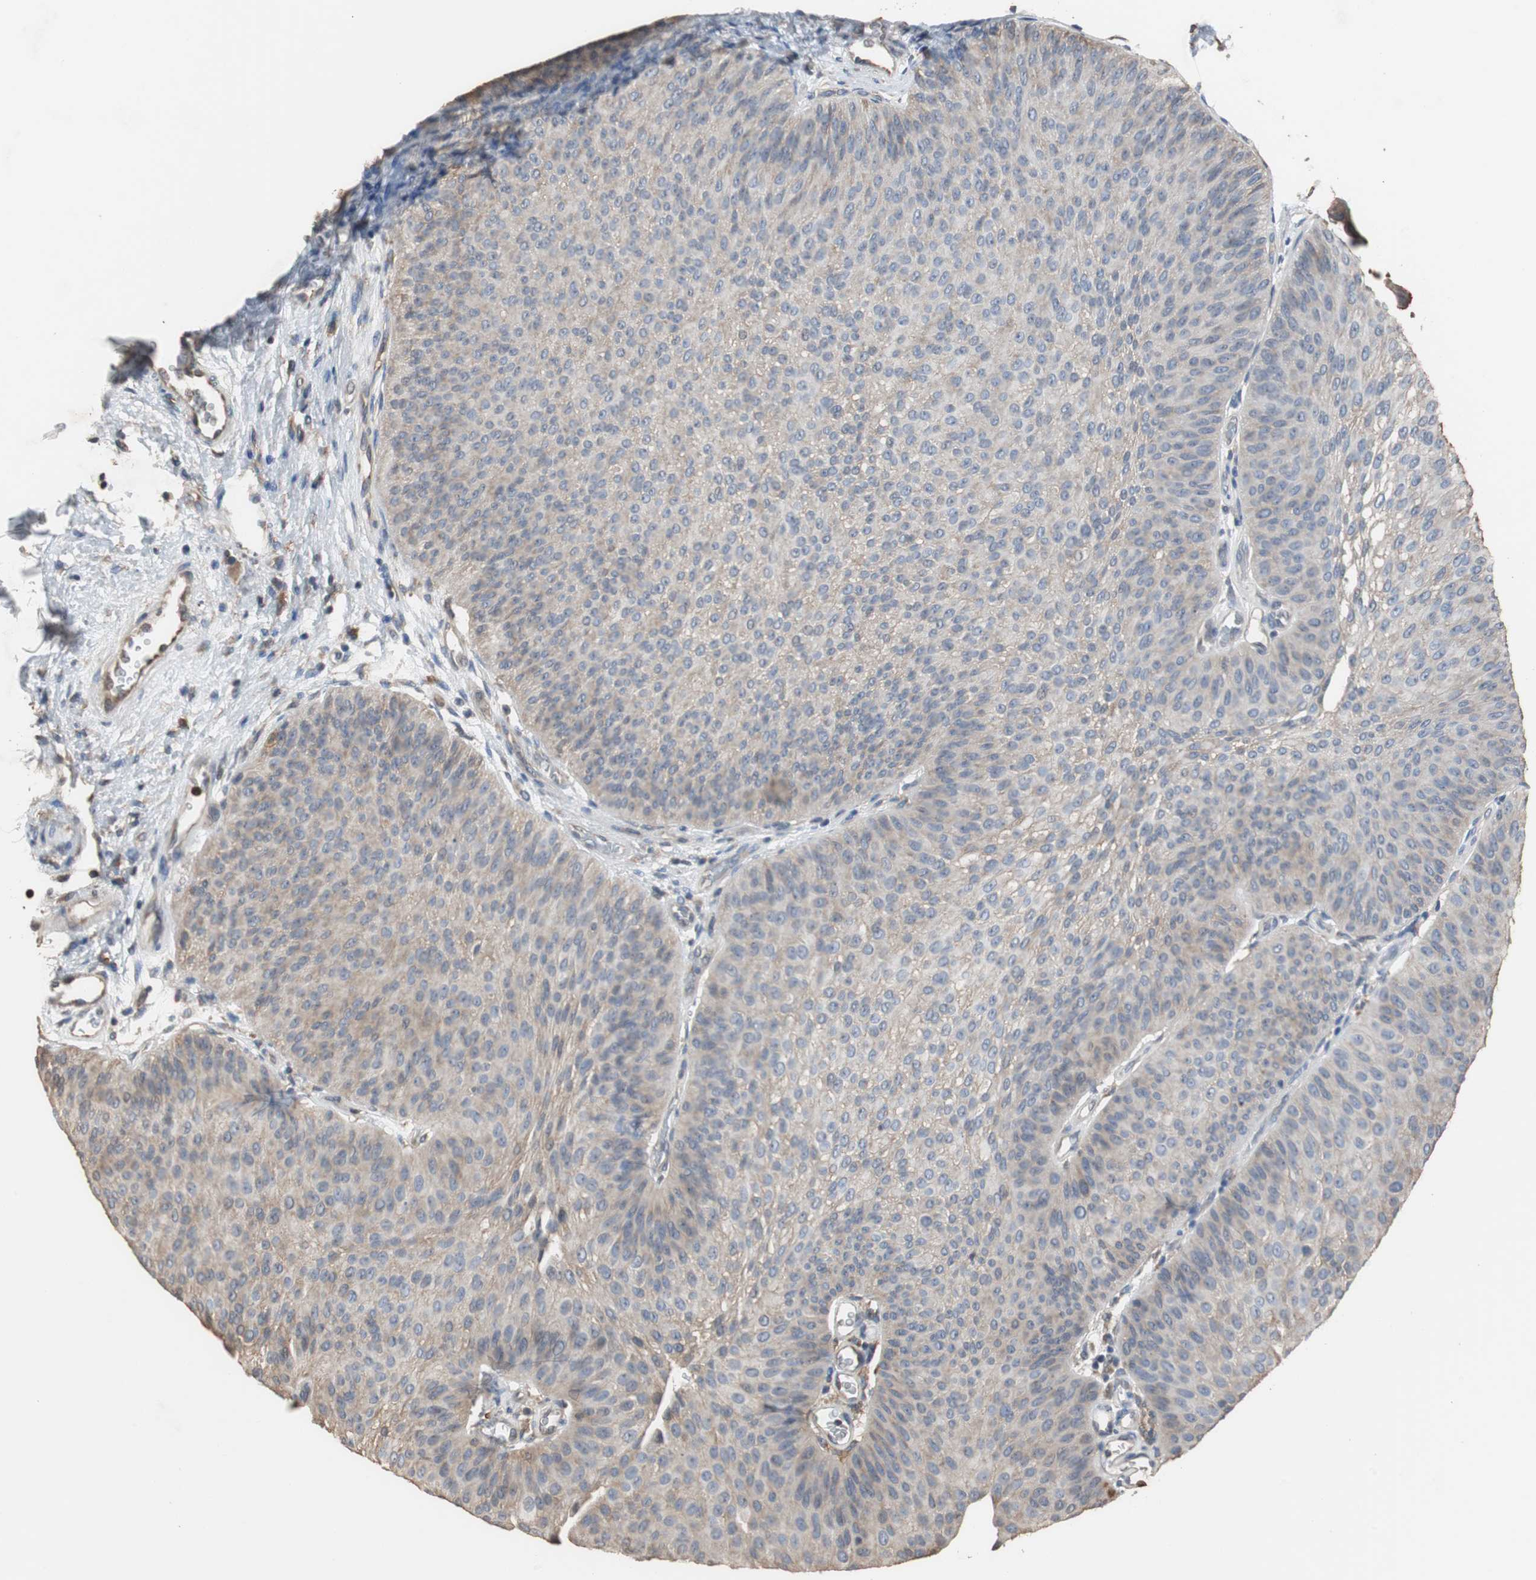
{"staining": {"intensity": "weak", "quantity": ">75%", "location": "cytoplasmic/membranous"}, "tissue": "urothelial cancer", "cell_type": "Tumor cells", "image_type": "cancer", "snomed": [{"axis": "morphology", "description": "Urothelial carcinoma, Low grade"}, {"axis": "topography", "description": "Urinary bladder"}], "caption": "An immunohistochemistry micrograph of neoplastic tissue is shown. Protein staining in brown shows weak cytoplasmic/membranous positivity in urothelial cancer within tumor cells. Ihc stains the protein in brown and the nuclei are stained blue.", "gene": "SCIMP", "patient": {"sex": "female", "age": 60}}